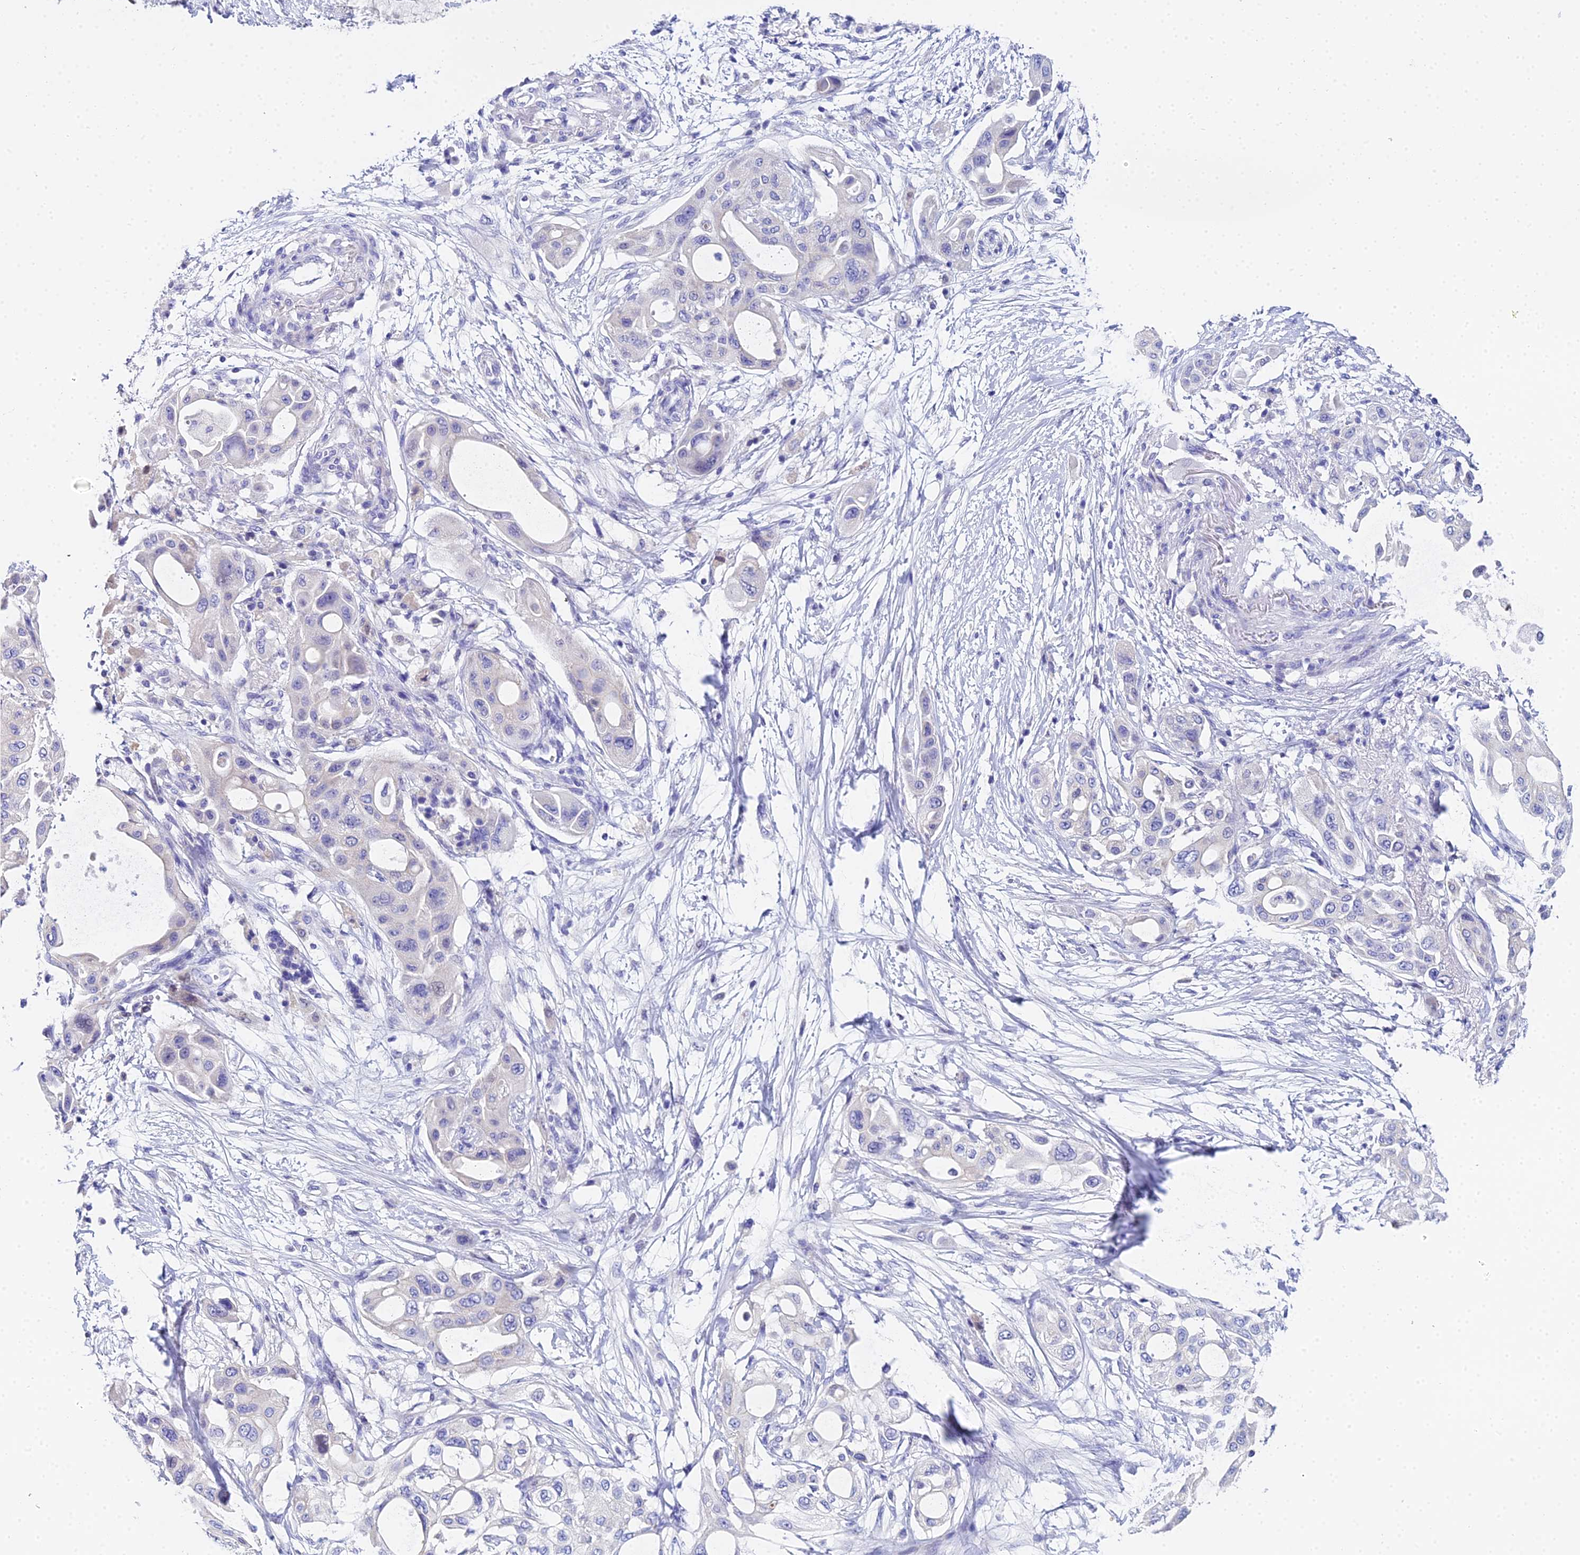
{"staining": {"intensity": "negative", "quantity": "none", "location": "none"}, "tissue": "pancreatic cancer", "cell_type": "Tumor cells", "image_type": "cancer", "snomed": [{"axis": "morphology", "description": "Adenocarcinoma, NOS"}, {"axis": "topography", "description": "Pancreas"}], "caption": "Tumor cells show no significant protein expression in pancreatic cancer (adenocarcinoma).", "gene": "OCM", "patient": {"sex": "male", "age": 68}}